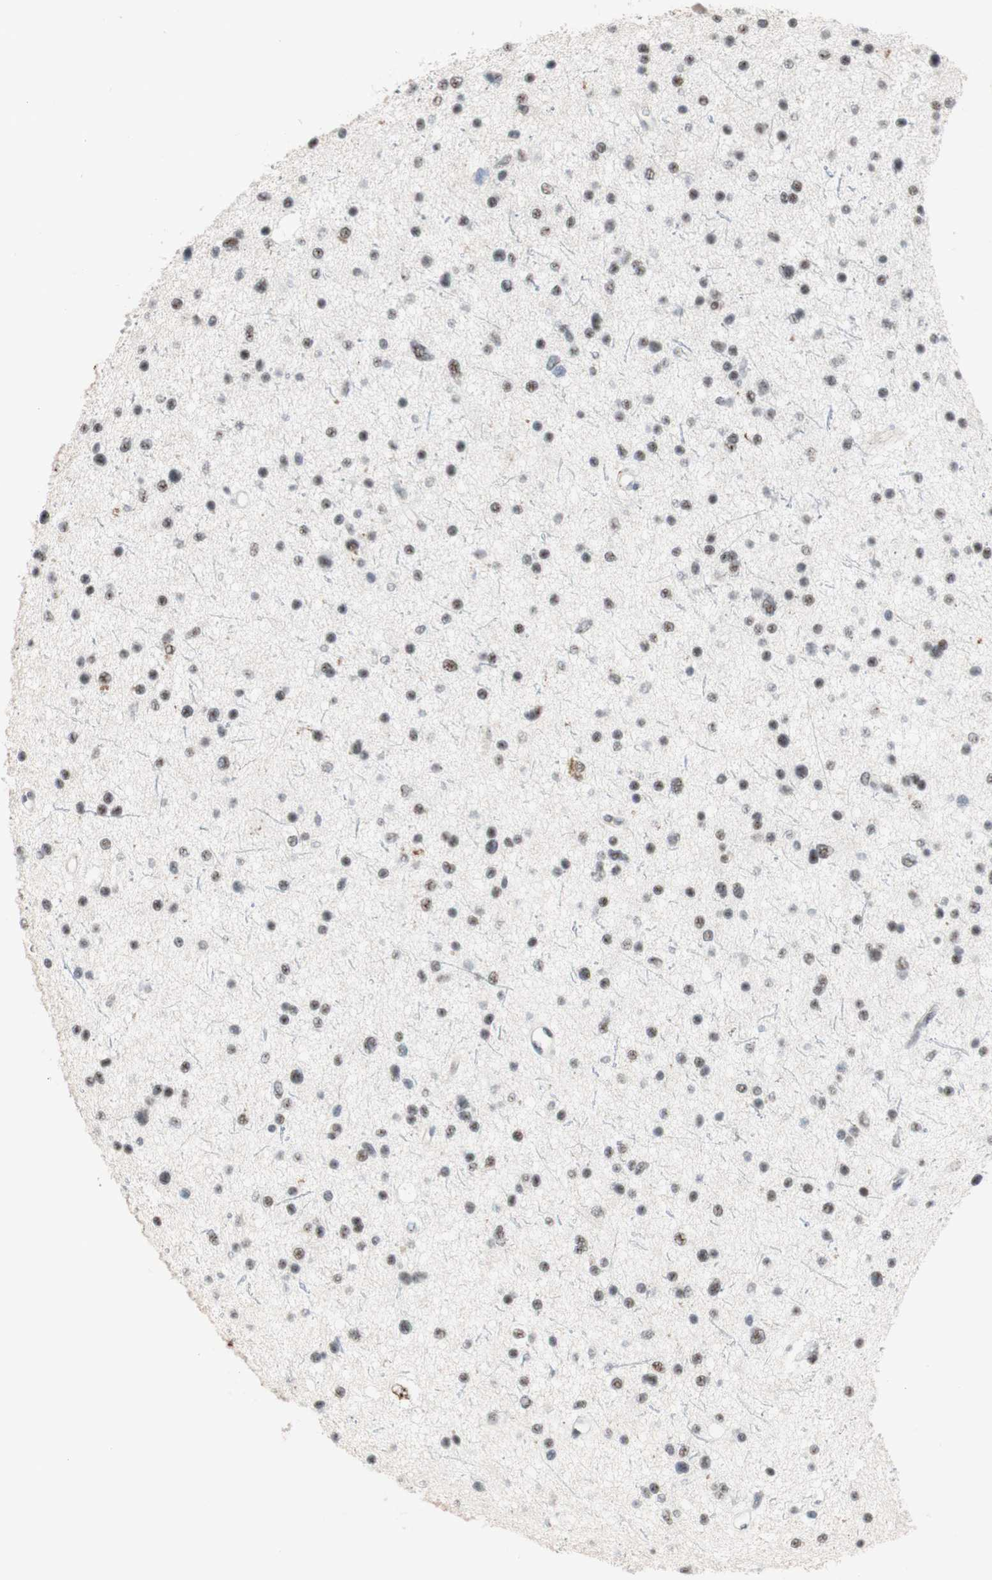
{"staining": {"intensity": "negative", "quantity": "none", "location": "none"}, "tissue": "glioma", "cell_type": "Tumor cells", "image_type": "cancer", "snomed": [{"axis": "morphology", "description": "Glioma, malignant, Low grade"}, {"axis": "topography", "description": "Brain"}], "caption": "This is an immunohistochemistry (IHC) micrograph of malignant glioma (low-grade). There is no staining in tumor cells.", "gene": "SAP18", "patient": {"sex": "female", "age": 37}}